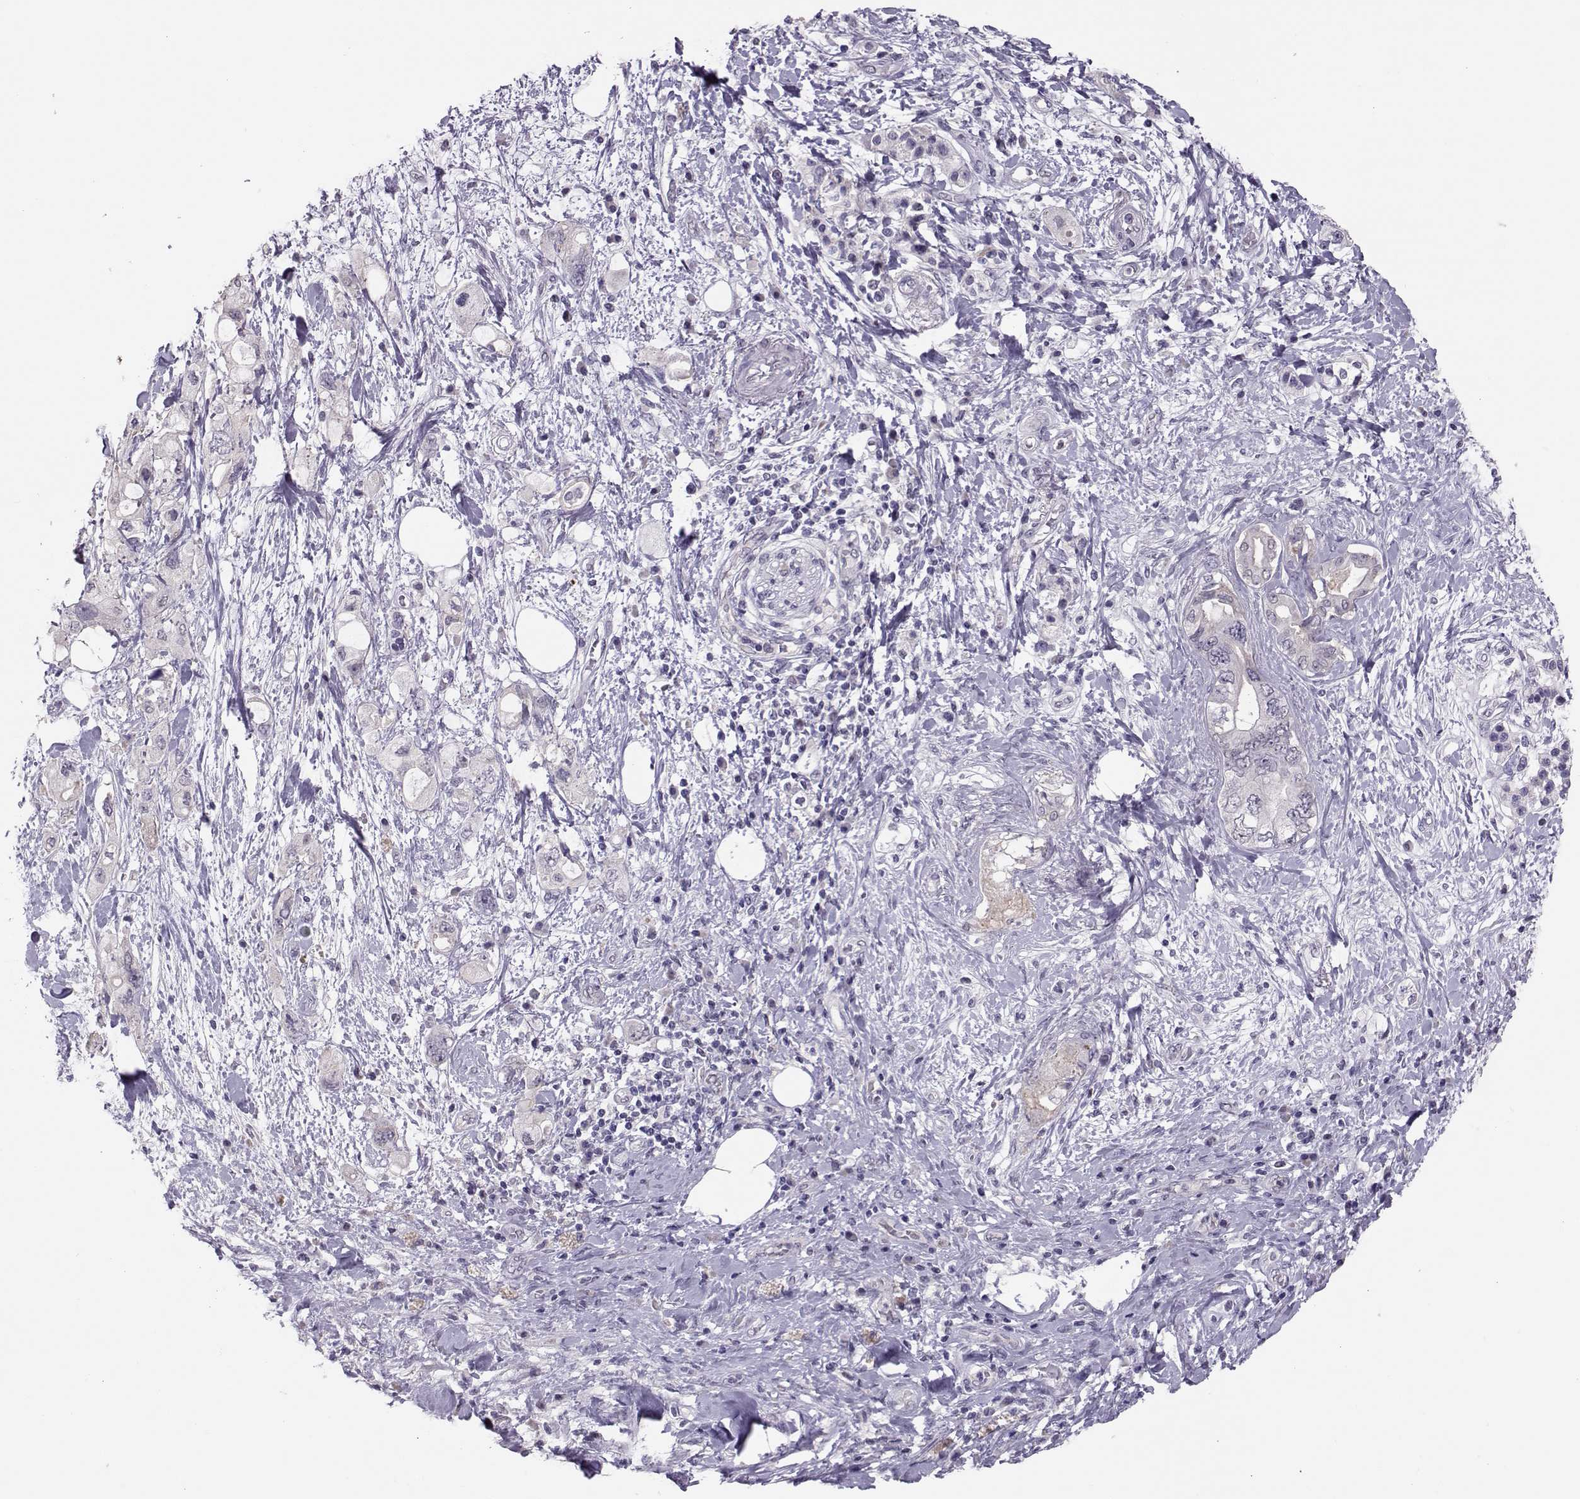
{"staining": {"intensity": "negative", "quantity": "none", "location": "none"}, "tissue": "pancreatic cancer", "cell_type": "Tumor cells", "image_type": "cancer", "snomed": [{"axis": "morphology", "description": "Adenocarcinoma, NOS"}, {"axis": "topography", "description": "Pancreas"}], "caption": "DAB (3,3'-diaminobenzidine) immunohistochemical staining of human adenocarcinoma (pancreatic) demonstrates no significant expression in tumor cells.", "gene": "DNAAF1", "patient": {"sex": "female", "age": 56}}